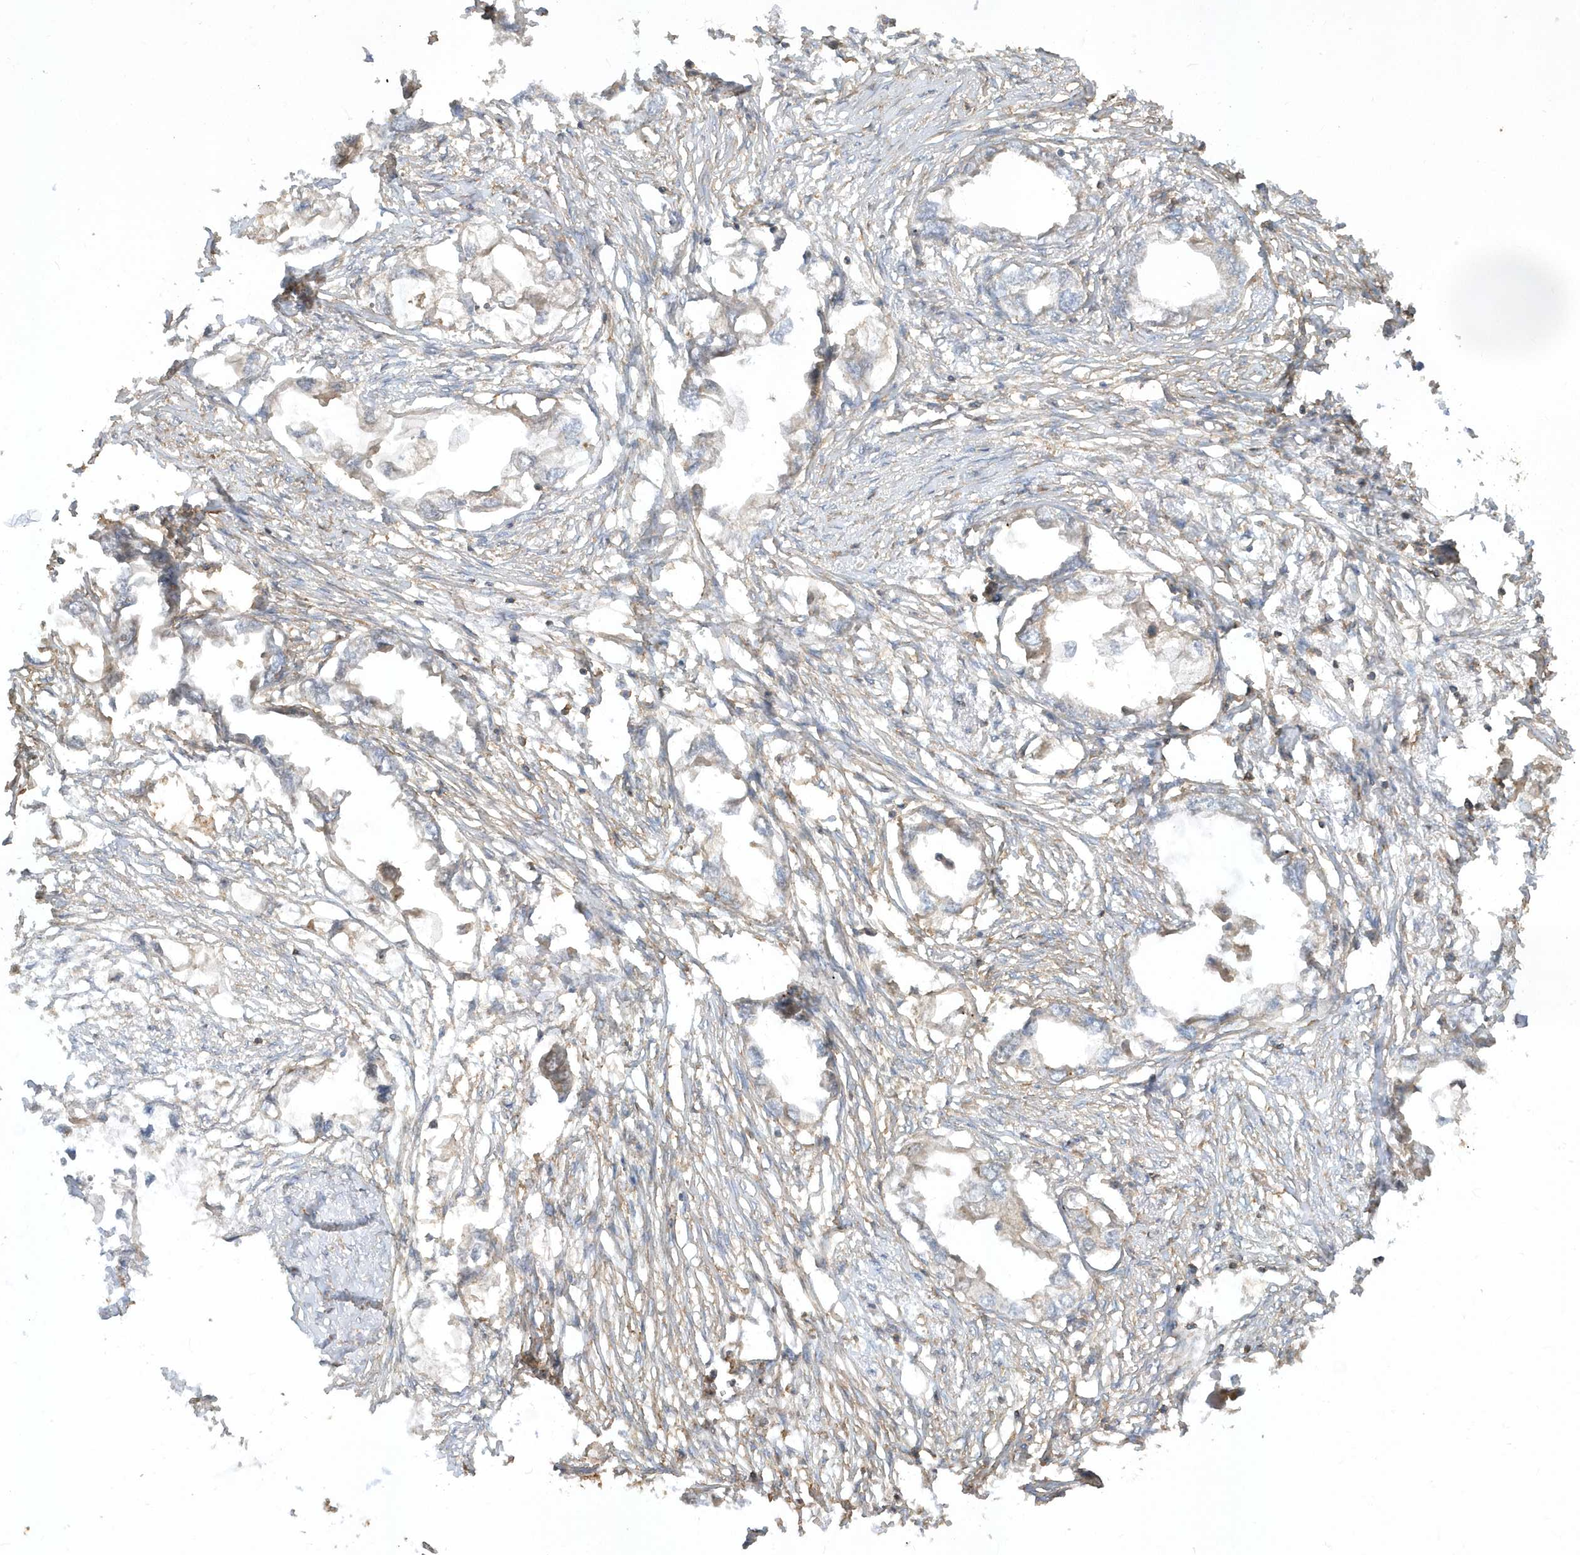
{"staining": {"intensity": "weak", "quantity": "<25%", "location": "cytoplasmic/membranous"}, "tissue": "endometrial cancer", "cell_type": "Tumor cells", "image_type": "cancer", "snomed": [{"axis": "morphology", "description": "Adenocarcinoma, NOS"}, {"axis": "morphology", "description": "Adenocarcinoma, metastatic, NOS"}, {"axis": "topography", "description": "Adipose tissue"}, {"axis": "topography", "description": "Endometrium"}], "caption": "The immunohistochemistry image has no significant expression in tumor cells of endometrial metastatic adenocarcinoma tissue.", "gene": "ZBTB8A", "patient": {"sex": "female", "age": 67}}